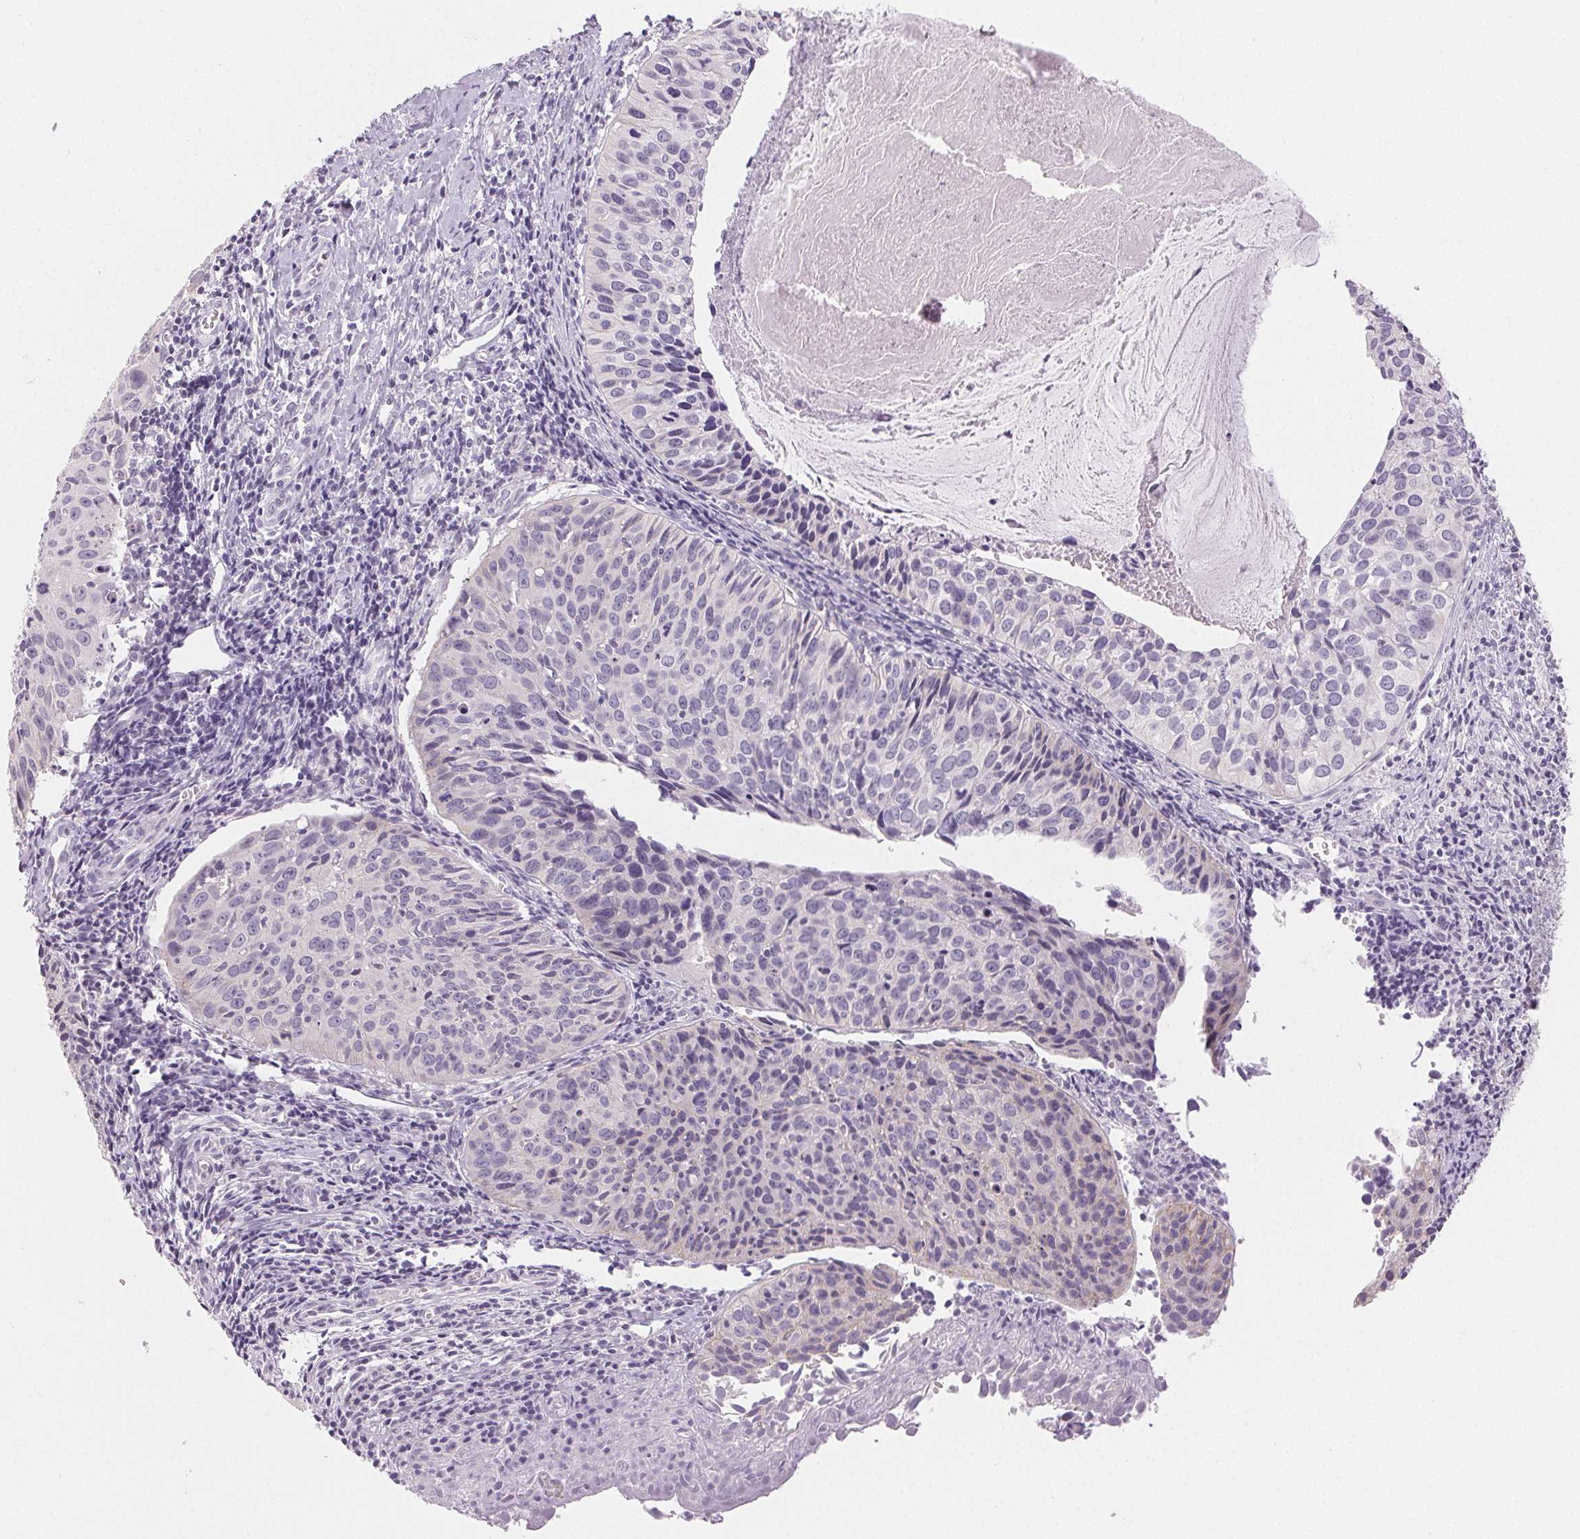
{"staining": {"intensity": "negative", "quantity": "none", "location": "none"}, "tissue": "cervical cancer", "cell_type": "Tumor cells", "image_type": "cancer", "snomed": [{"axis": "morphology", "description": "Squamous cell carcinoma, NOS"}, {"axis": "topography", "description": "Cervix"}], "caption": "This is a image of immunohistochemistry (IHC) staining of squamous cell carcinoma (cervical), which shows no expression in tumor cells.", "gene": "SFTPD", "patient": {"sex": "female", "age": 31}}